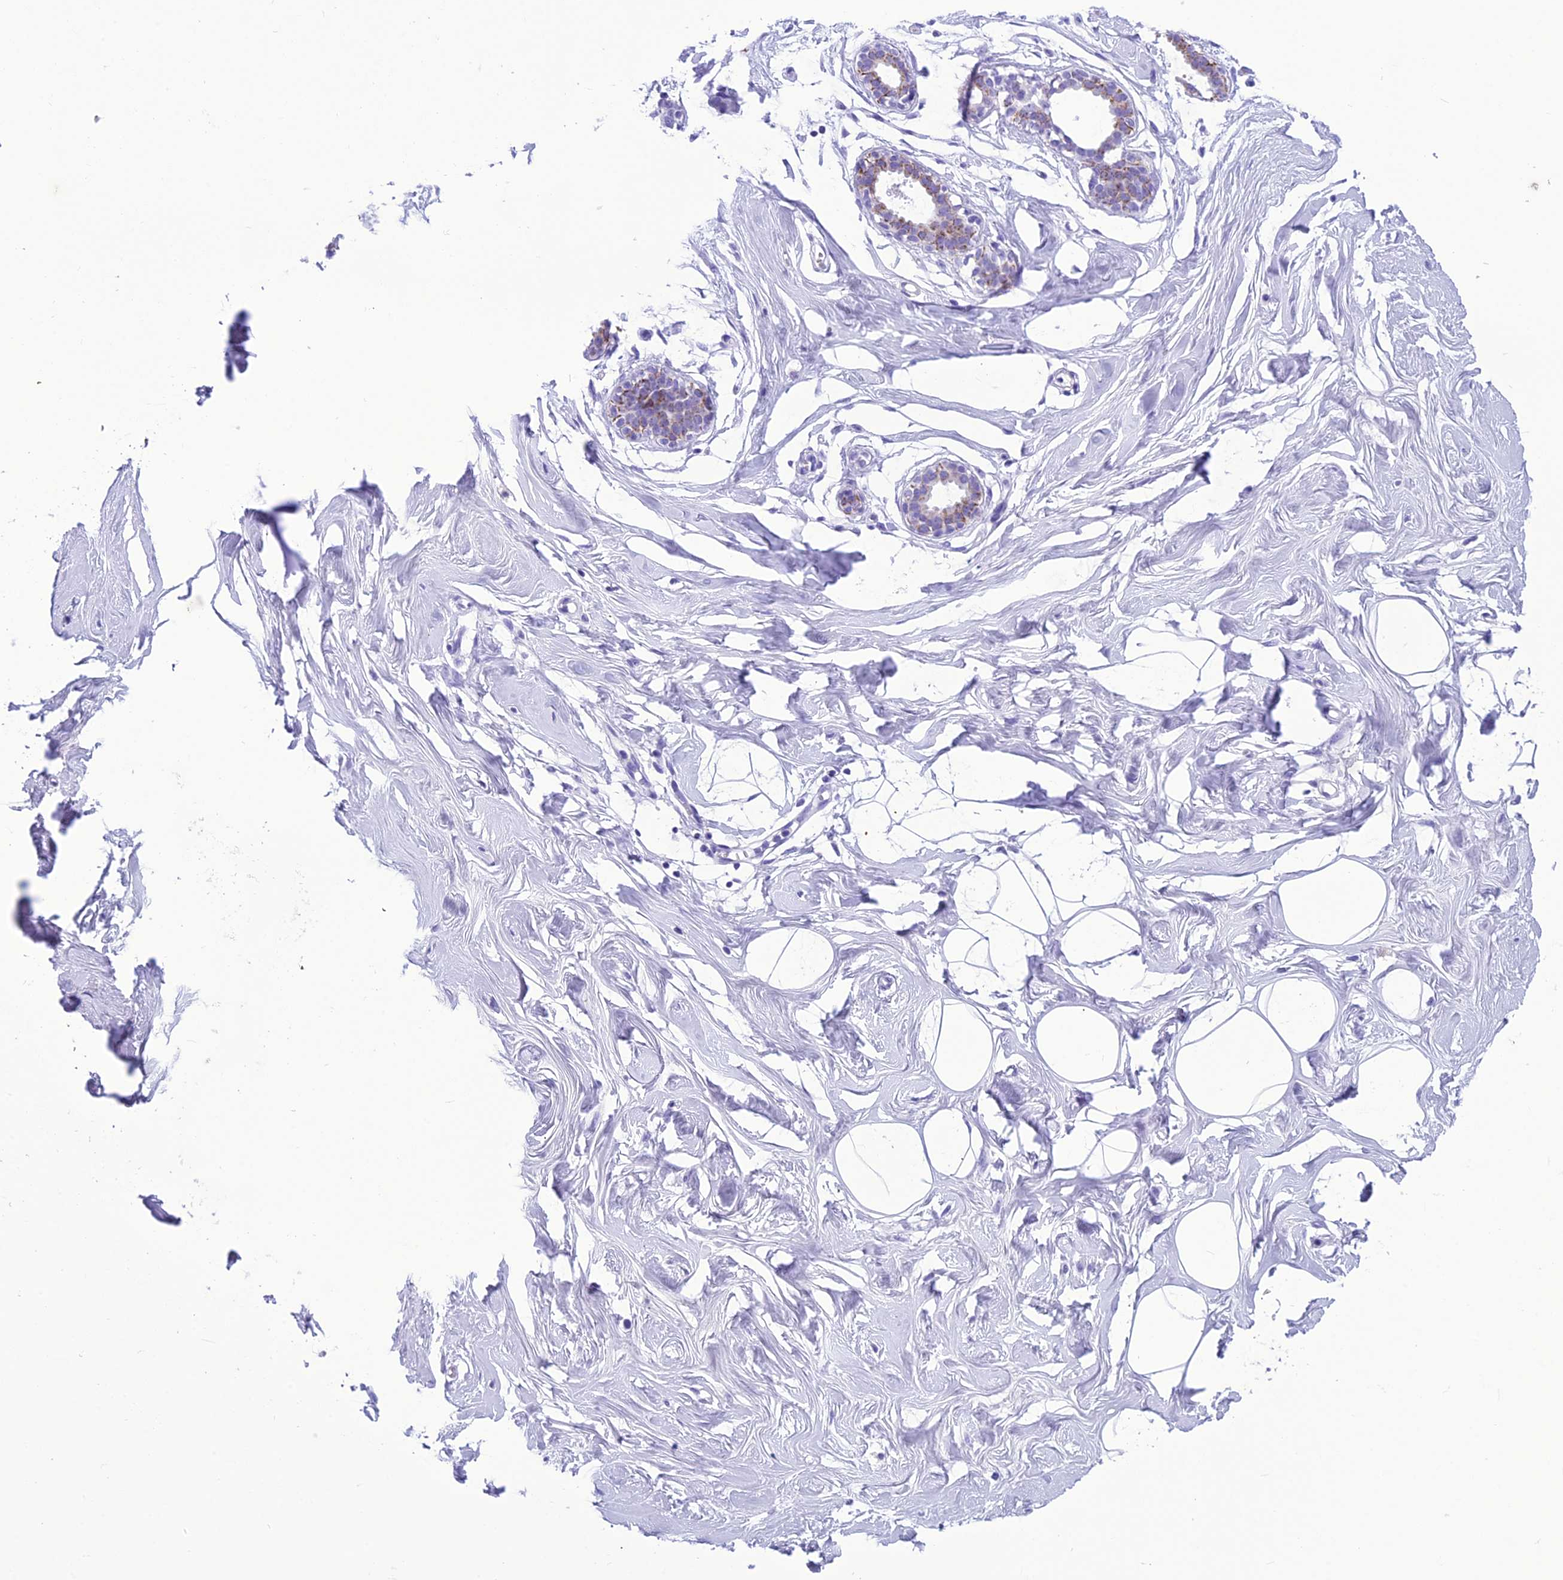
{"staining": {"intensity": "negative", "quantity": "none", "location": "none"}, "tissue": "breast", "cell_type": "Adipocytes", "image_type": "normal", "snomed": [{"axis": "morphology", "description": "Normal tissue, NOS"}, {"axis": "morphology", "description": "Adenoma, NOS"}, {"axis": "topography", "description": "Breast"}], "caption": "This is a image of immunohistochemistry staining of normal breast, which shows no staining in adipocytes.", "gene": "TRAM1L1", "patient": {"sex": "female", "age": 23}}